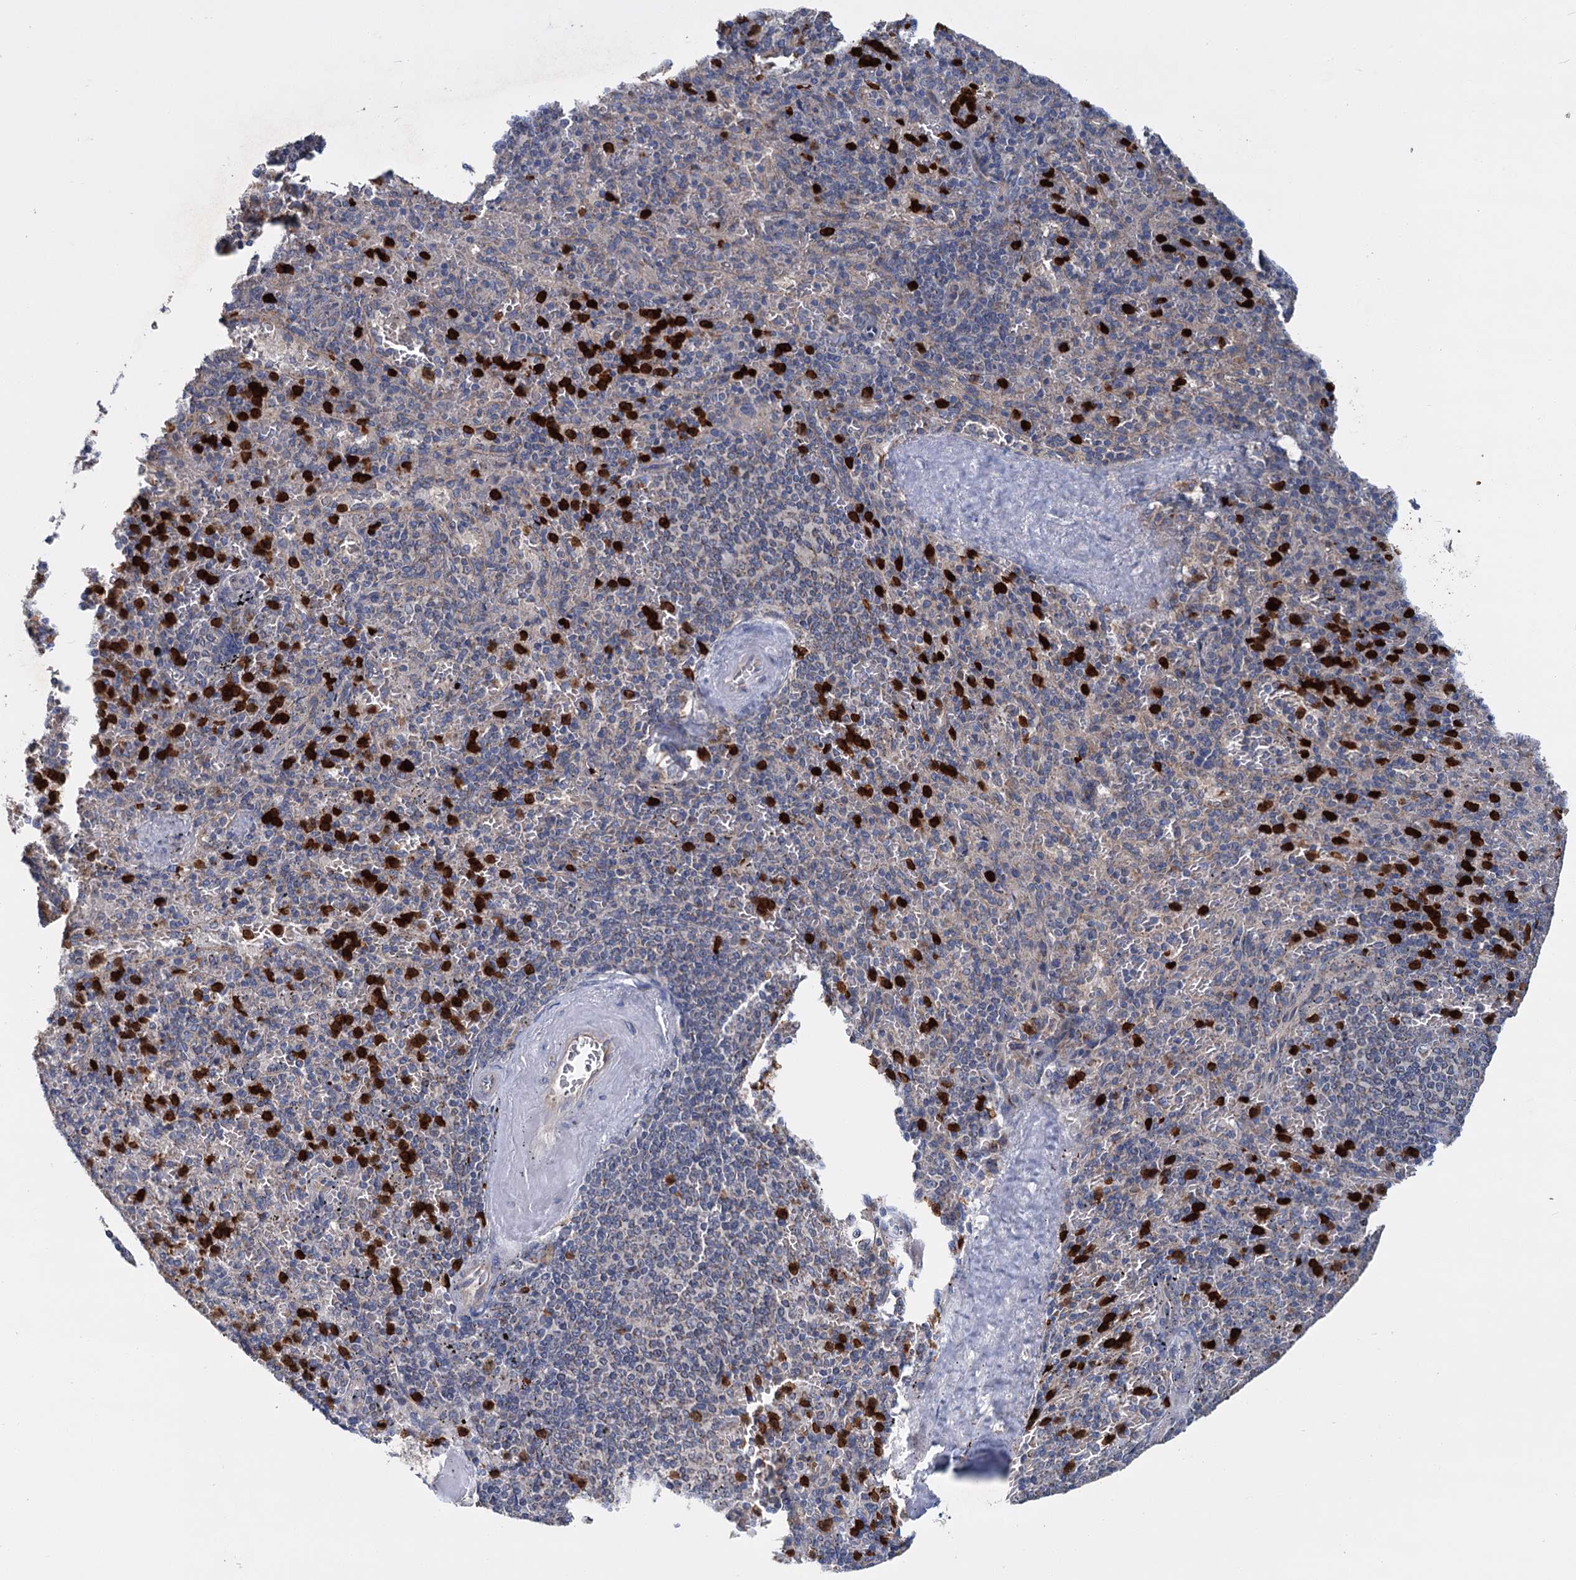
{"staining": {"intensity": "strong", "quantity": "<25%", "location": "cytoplasmic/membranous"}, "tissue": "spleen", "cell_type": "Cells in red pulp", "image_type": "normal", "snomed": [{"axis": "morphology", "description": "Normal tissue, NOS"}, {"axis": "topography", "description": "Spleen"}], "caption": "Spleen stained for a protein displays strong cytoplasmic/membranous positivity in cells in red pulp. (brown staining indicates protein expression, while blue staining denotes nuclei).", "gene": "DYNC2H1", "patient": {"sex": "male", "age": 82}}